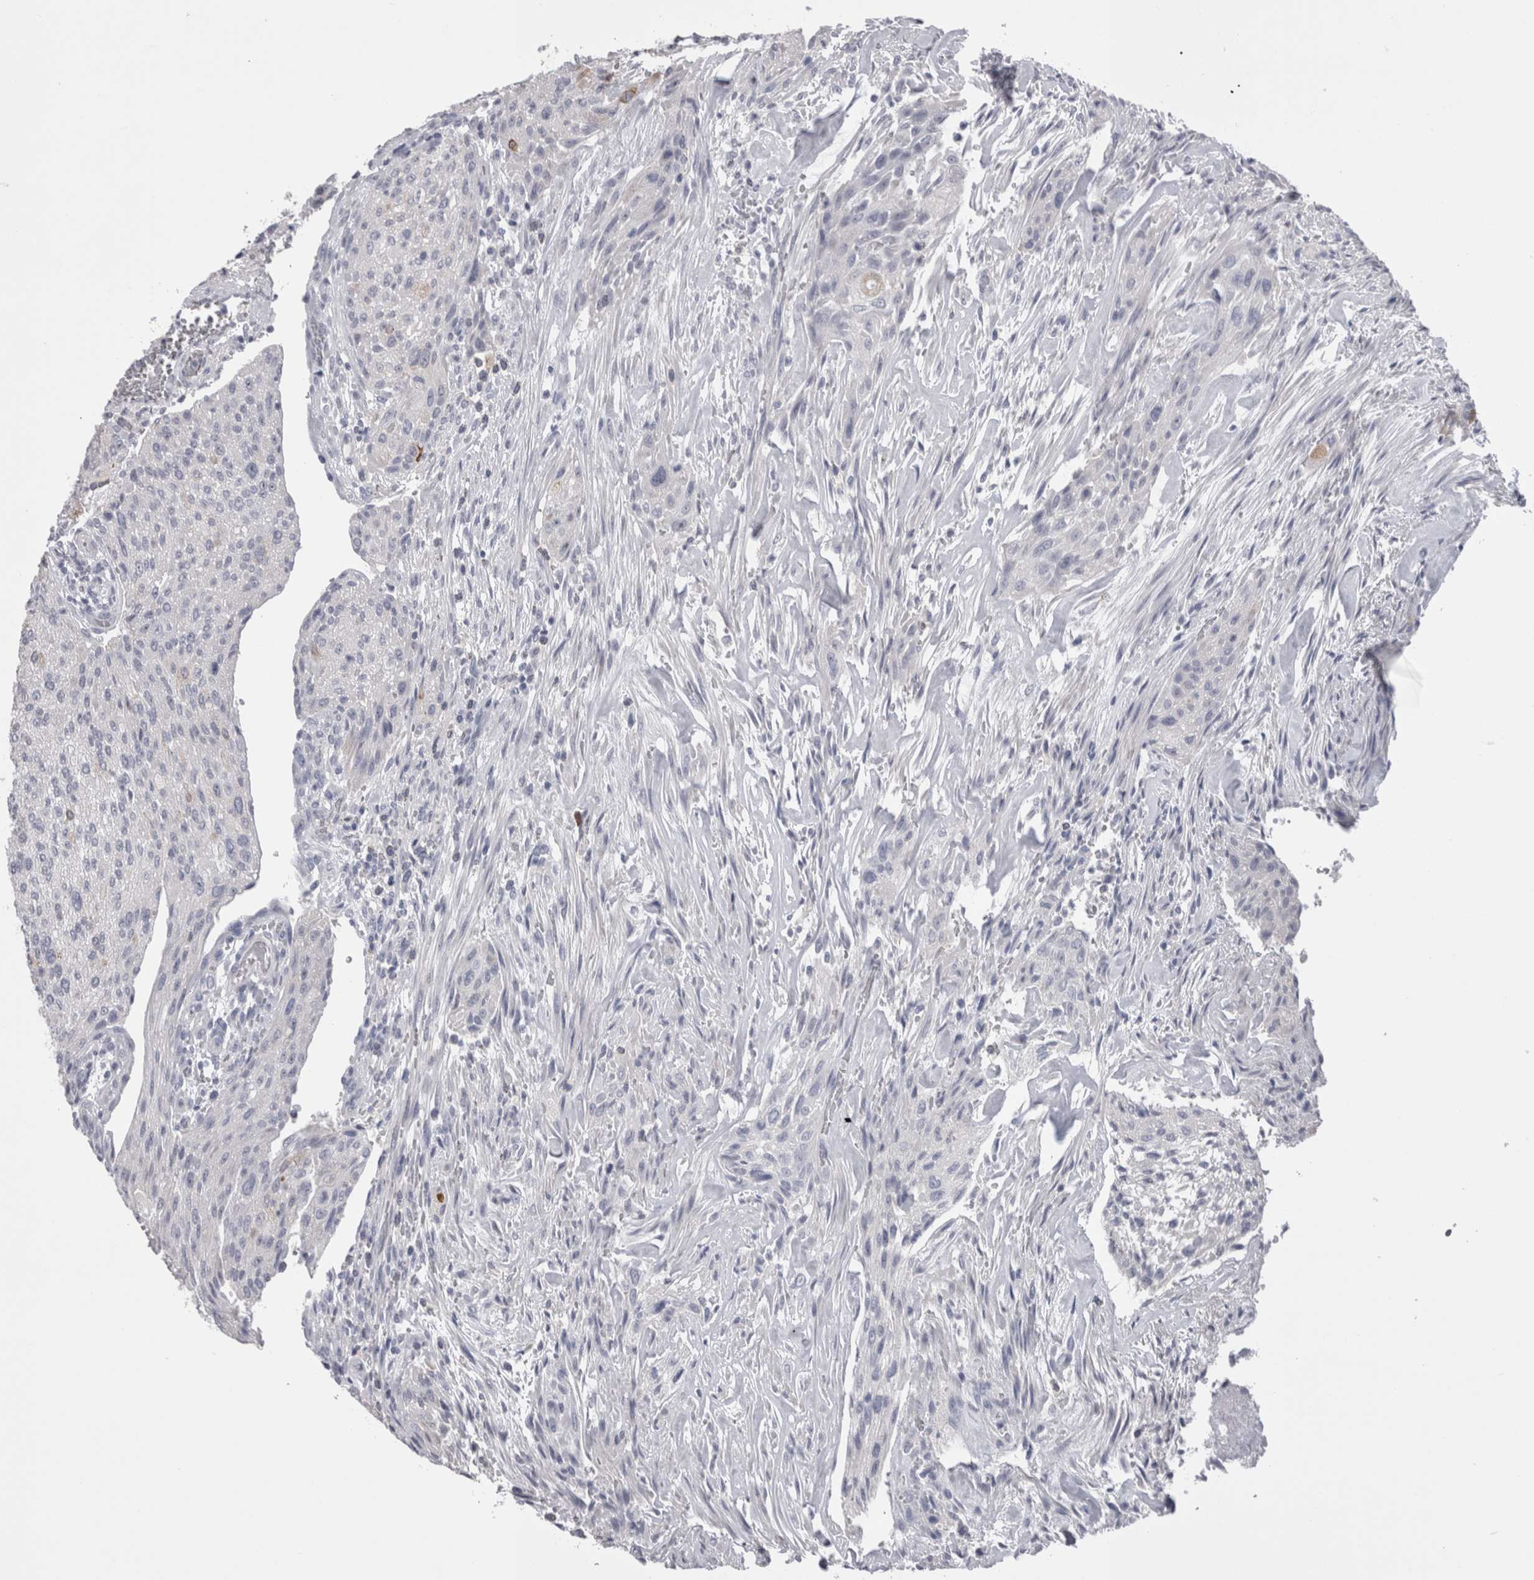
{"staining": {"intensity": "negative", "quantity": "none", "location": "none"}, "tissue": "urothelial cancer", "cell_type": "Tumor cells", "image_type": "cancer", "snomed": [{"axis": "morphology", "description": "Urothelial carcinoma, Low grade"}, {"axis": "morphology", "description": "Urothelial carcinoma, High grade"}, {"axis": "topography", "description": "Urinary bladder"}], "caption": "Immunohistochemistry (IHC) image of urothelial carcinoma (low-grade) stained for a protein (brown), which displays no staining in tumor cells. (IHC, brightfield microscopy, high magnification).", "gene": "PWP2", "patient": {"sex": "male", "age": 35}}